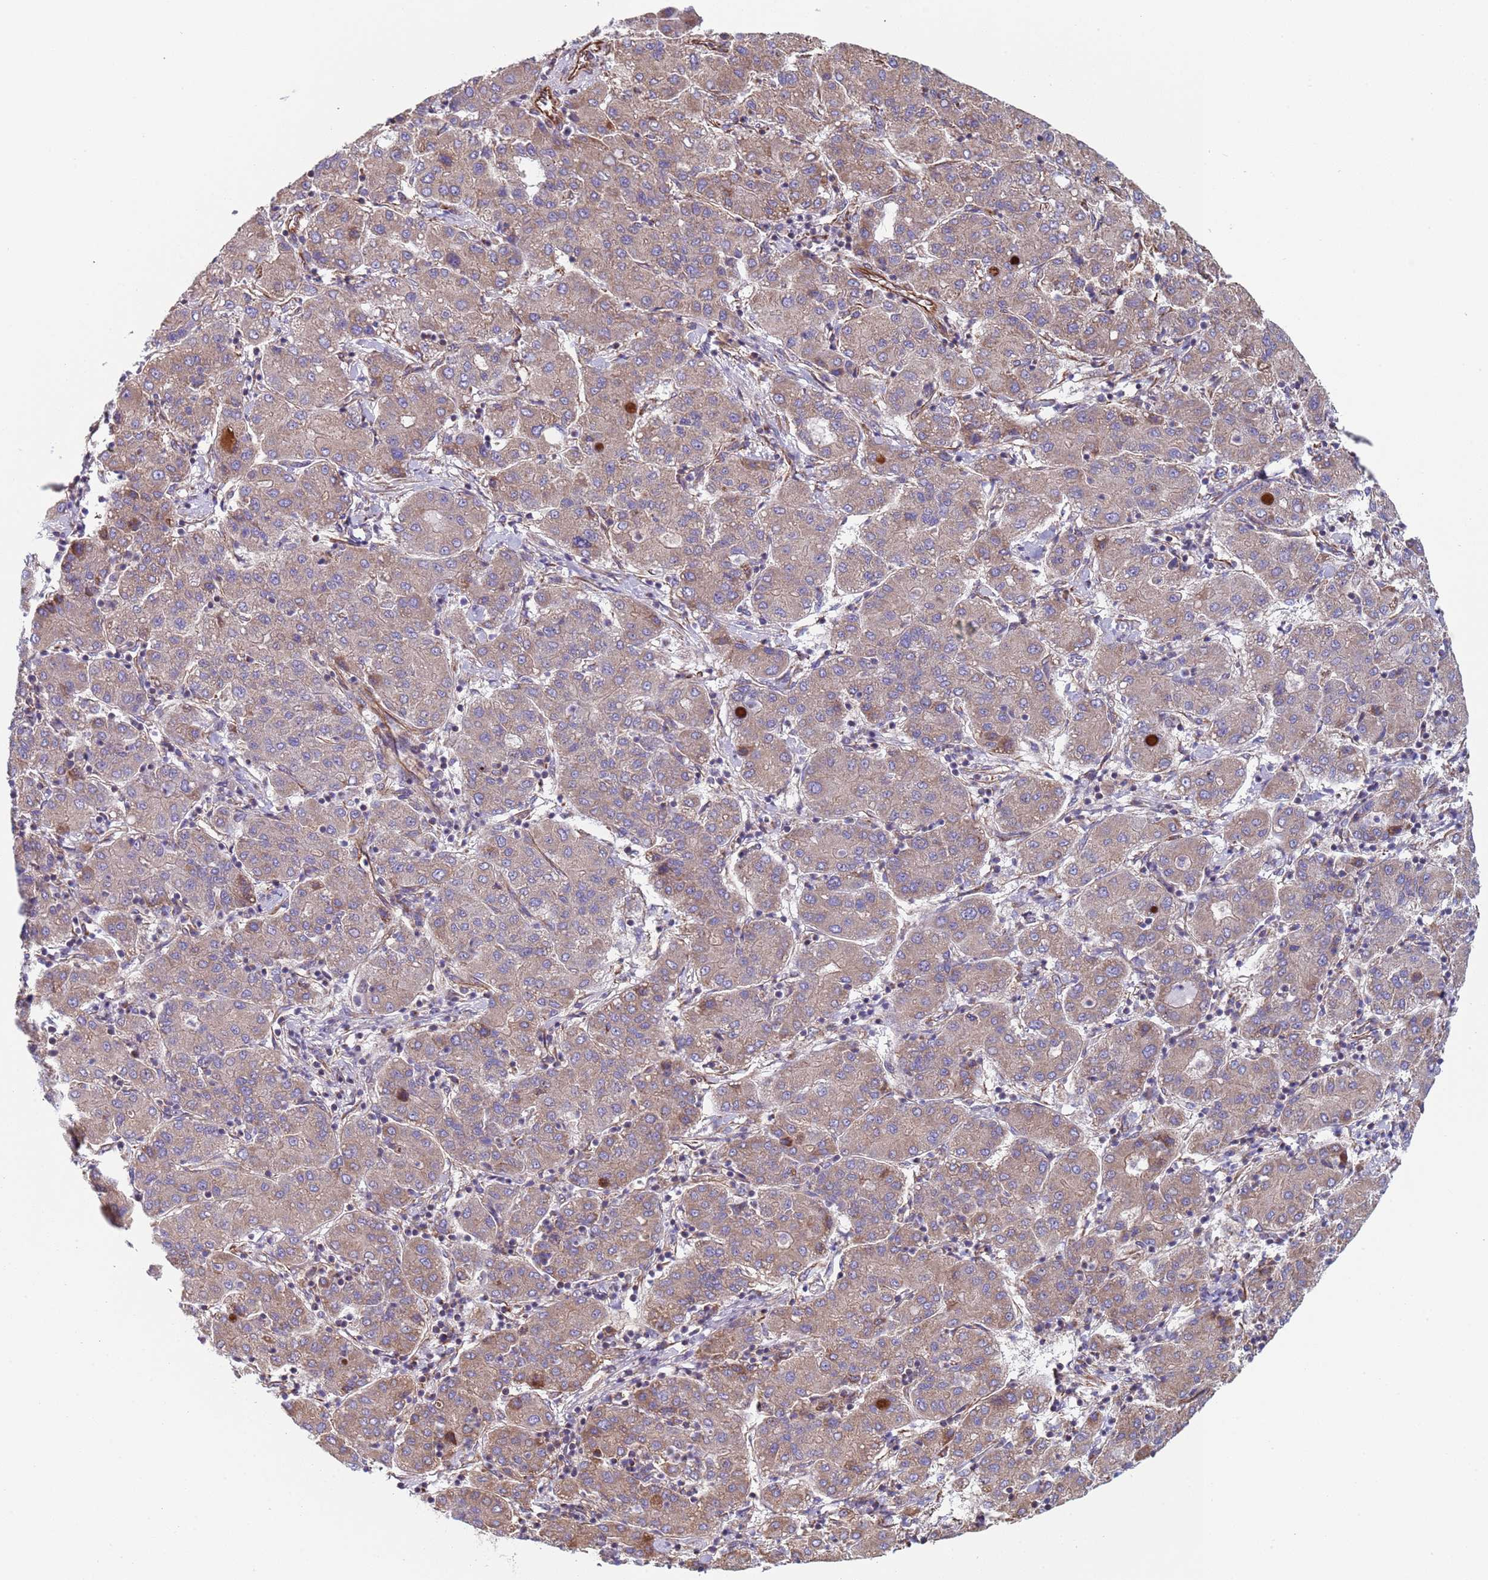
{"staining": {"intensity": "weak", "quantity": "25%-75%", "location": "cytoplasmic/membranous"}, "tissue": "liver cancer", "cell_type": "Tumor cells", "image_type": "cancer", "snomed": [{"axis": "morphology", "description": "Carcinoma, Hepatocellular, NOS"}, {"axis": "topography", "description": "Liver"}], "caption": "There is low levels of weak cytoplasmic/membranous expression in tumor cells of liver hepatocellular carcinoma, as demonstrated by immunohistochemical staining (brown color).", "gene": "NUDT12", "patient": {"sex": "male", "age": 65}}